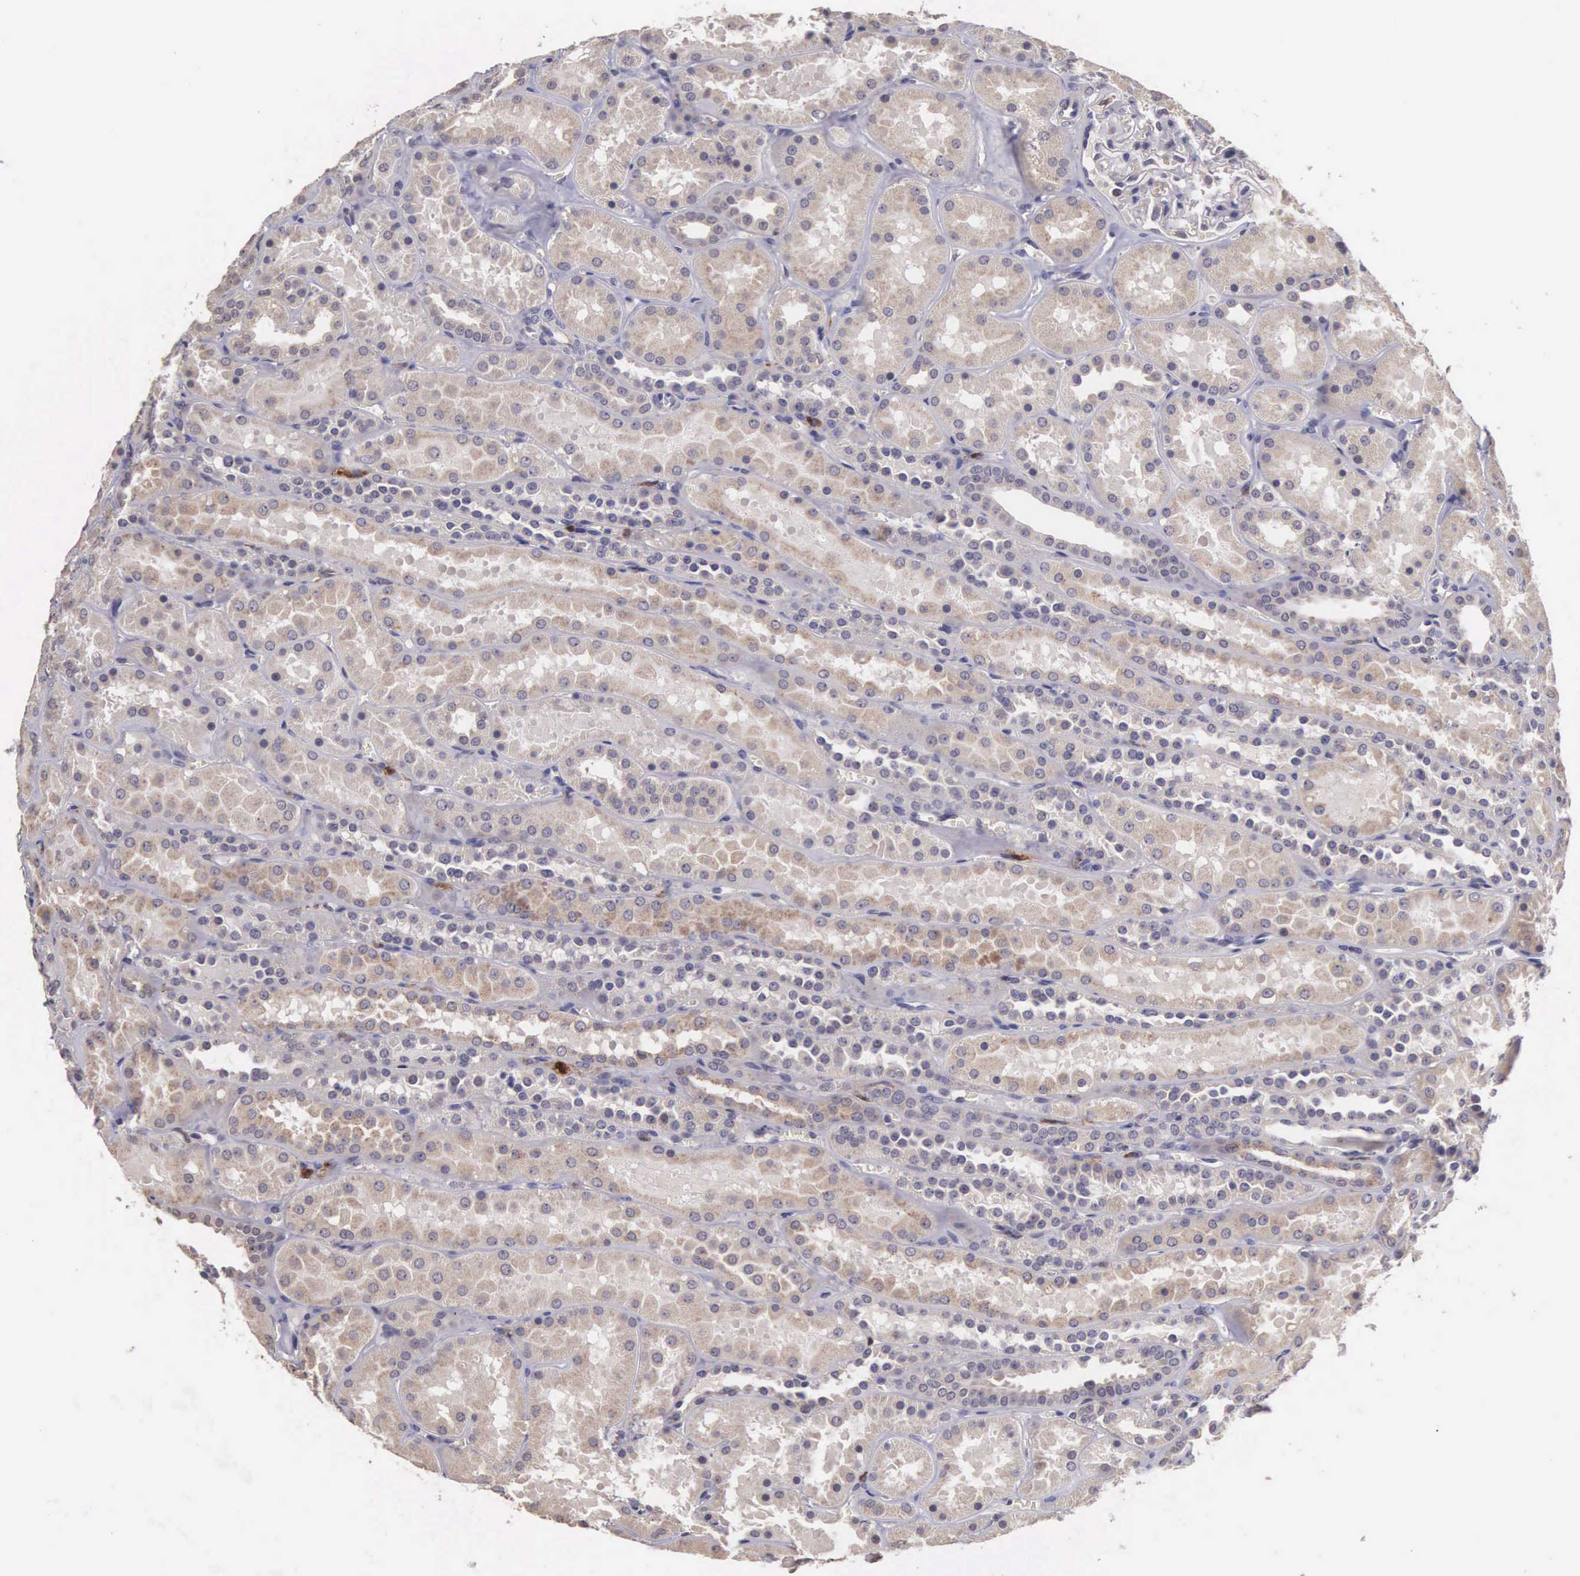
{"staining": {"intensity": "moderate", "quantity": "25%-75%", "location": "cytoplasmic/membranous"}, "tissue": "kidney", "cell_type": "Cells in glomeruli", "image_type": "normal", "snomed": [{"axis": "morphology", "description": "Normal tissue, NOS"}, {"axis": "topography", "description": "Kidney"}], "caption": "Immunohistochemistry (IHC) photomicrograph of unremarkable kidney stained for a protein (brown), which shows medium levels of moderate cytoplasmic/membranous staining in approximately 25%-75% of cells in glomeruli.", "gene": "CDC45", "patient": {"sex": "female", "age": 52}}